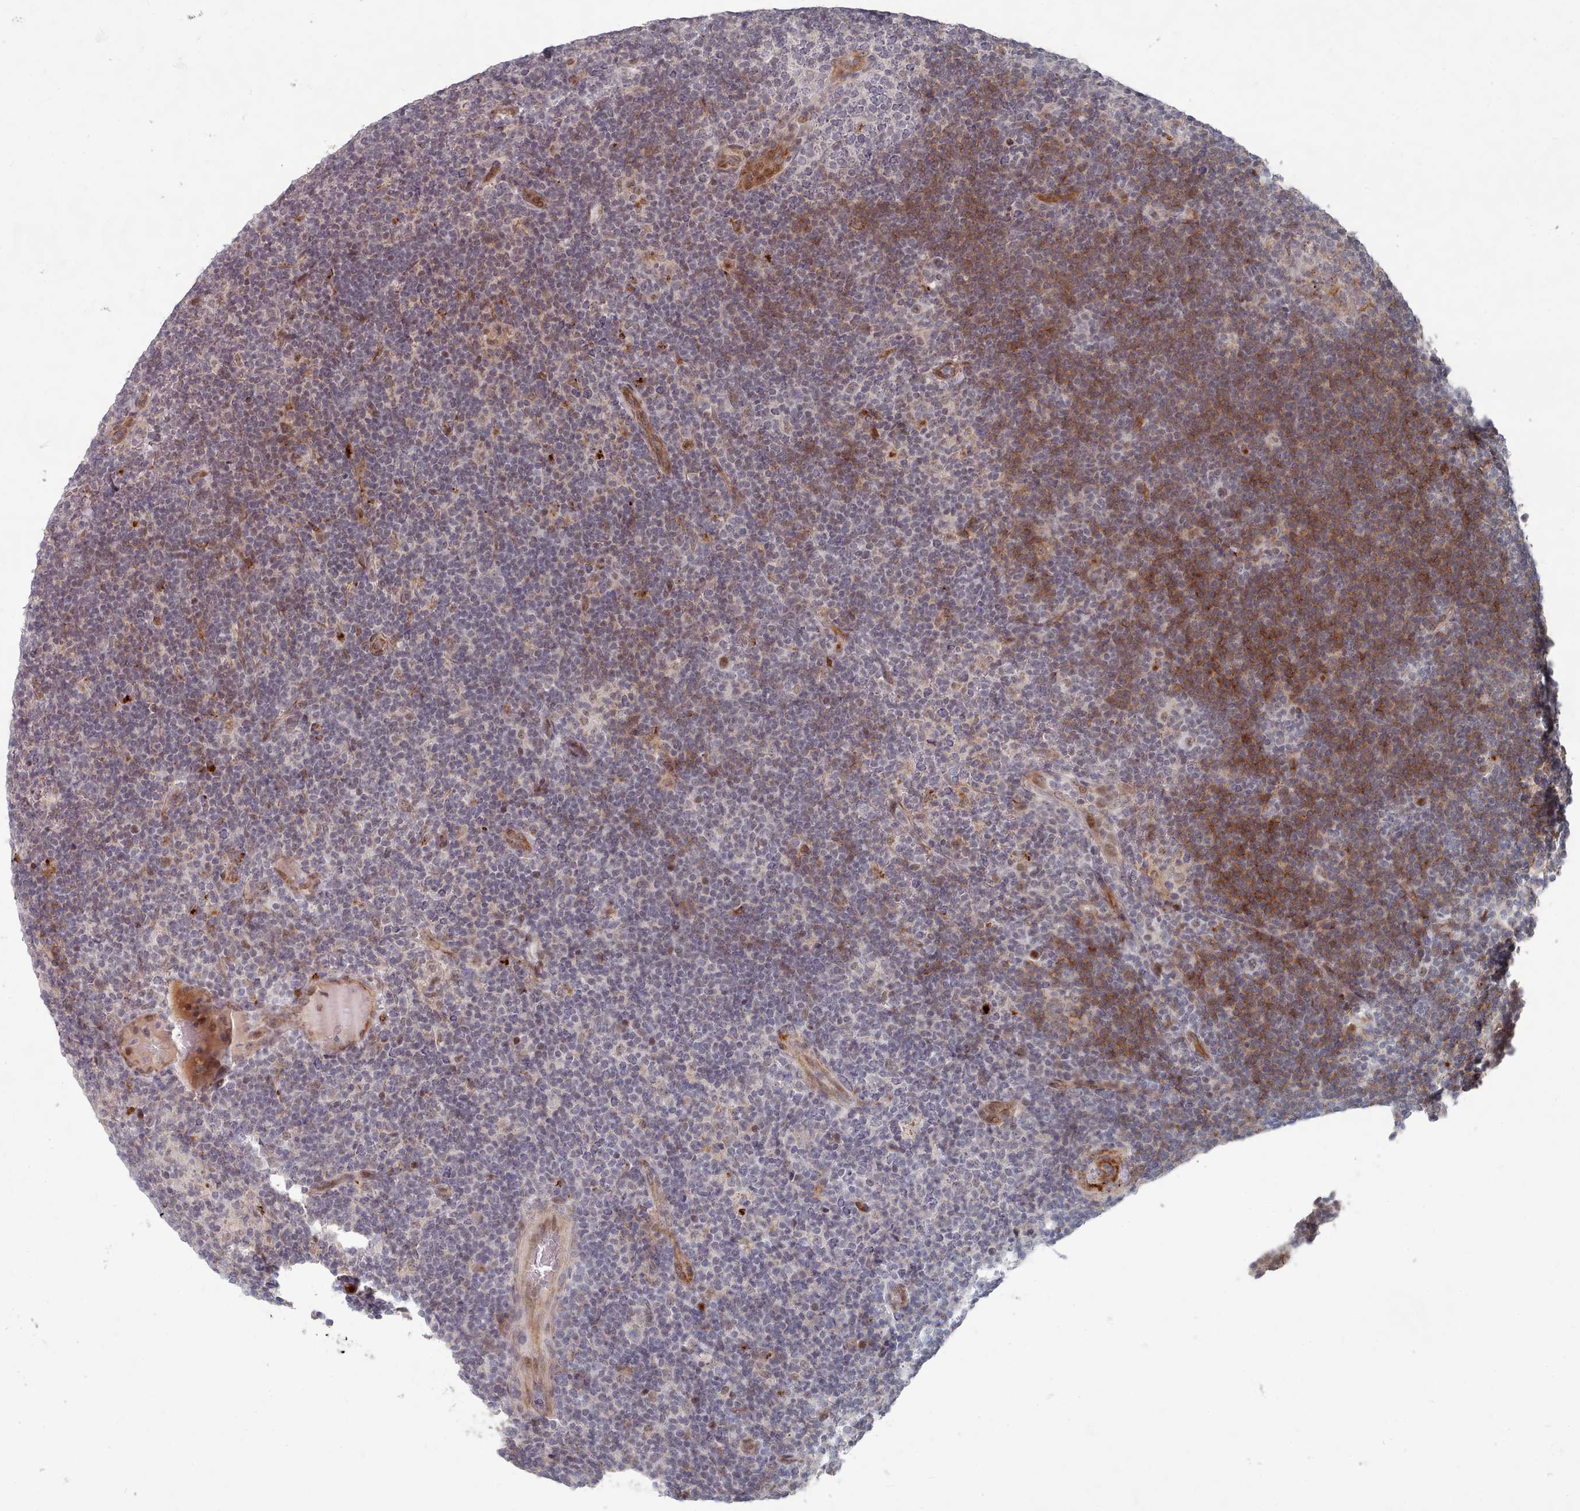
{"staining": {"intensity": "negative", "quantity": "none", "location": "none"}, "tissue": "lymphoma", "cell_type": "Tumor cells", "image_type": "cancer", "snomed": [{"axis": "morphology", "description": "Hodgkin's disease, NOS"}, {"axis": "topography", "description": "Lymph node"}], "caption": "Hodgkin's disease was stained to show a protein in brown. There is no significant expression in tumor cells.", "gene": "CPSF4", "patient": {"sex": "female", "age": 57}}